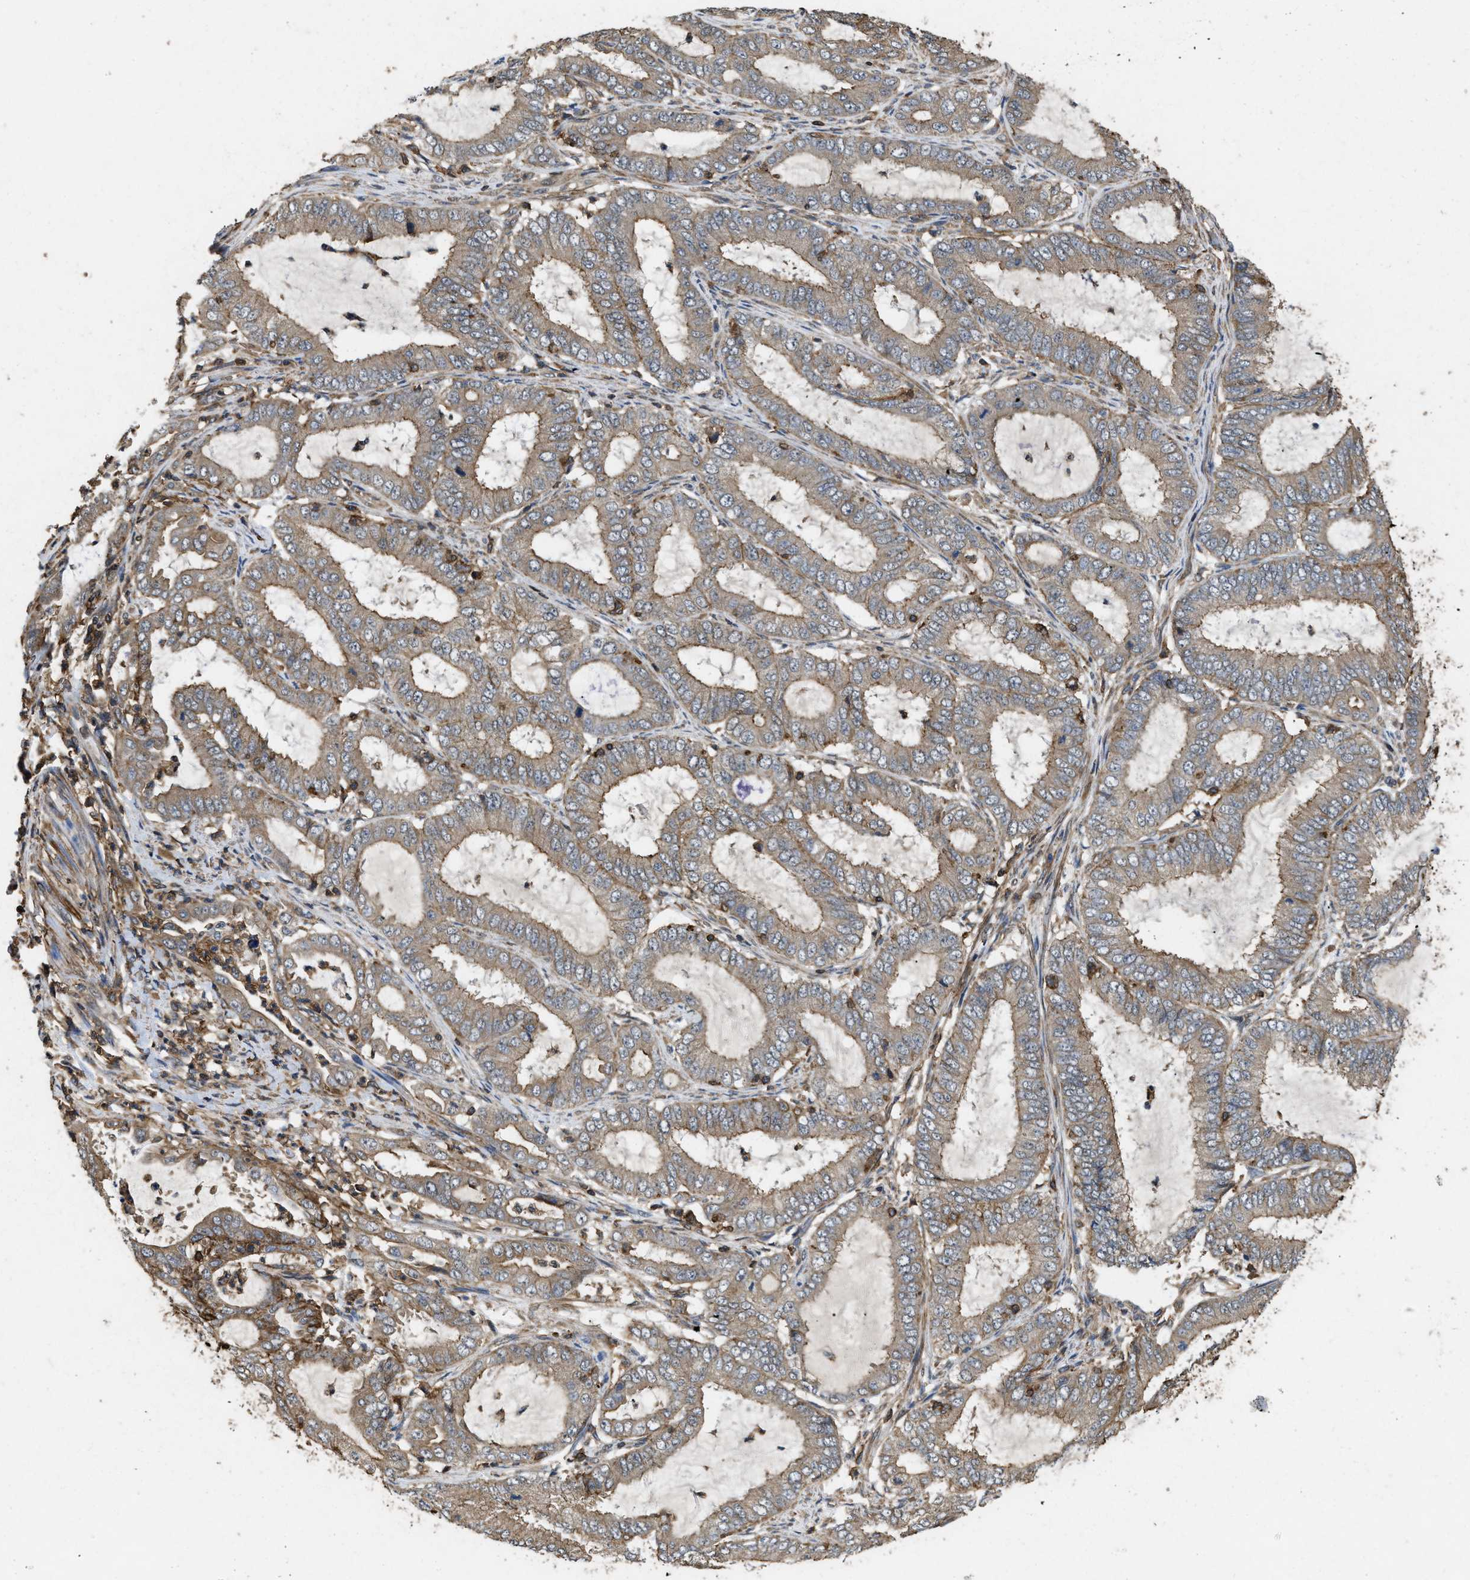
{"staining": {"intensity": "weak", "quantity": ">75%", "location": "cytoplasmic/membranous"}, "tissue": "endometrial cancer", "cell_type": "Tumor cells", "image_type": "cancer", "snomed": [{"axis": "morphology", "description": "Adenocarcinoma, NOS"}, {"axis": "topography", "description": "Endometrium"}], "caption": "Immunohistochemical staining of human adenocarcinoma (endometrial) demonstrates low levels of weak cytoplasmic/membranous protein staining in about >75% of tumor cells.", "gene": "LINGO2", "patient": {"sex": "female", "age": 70}}